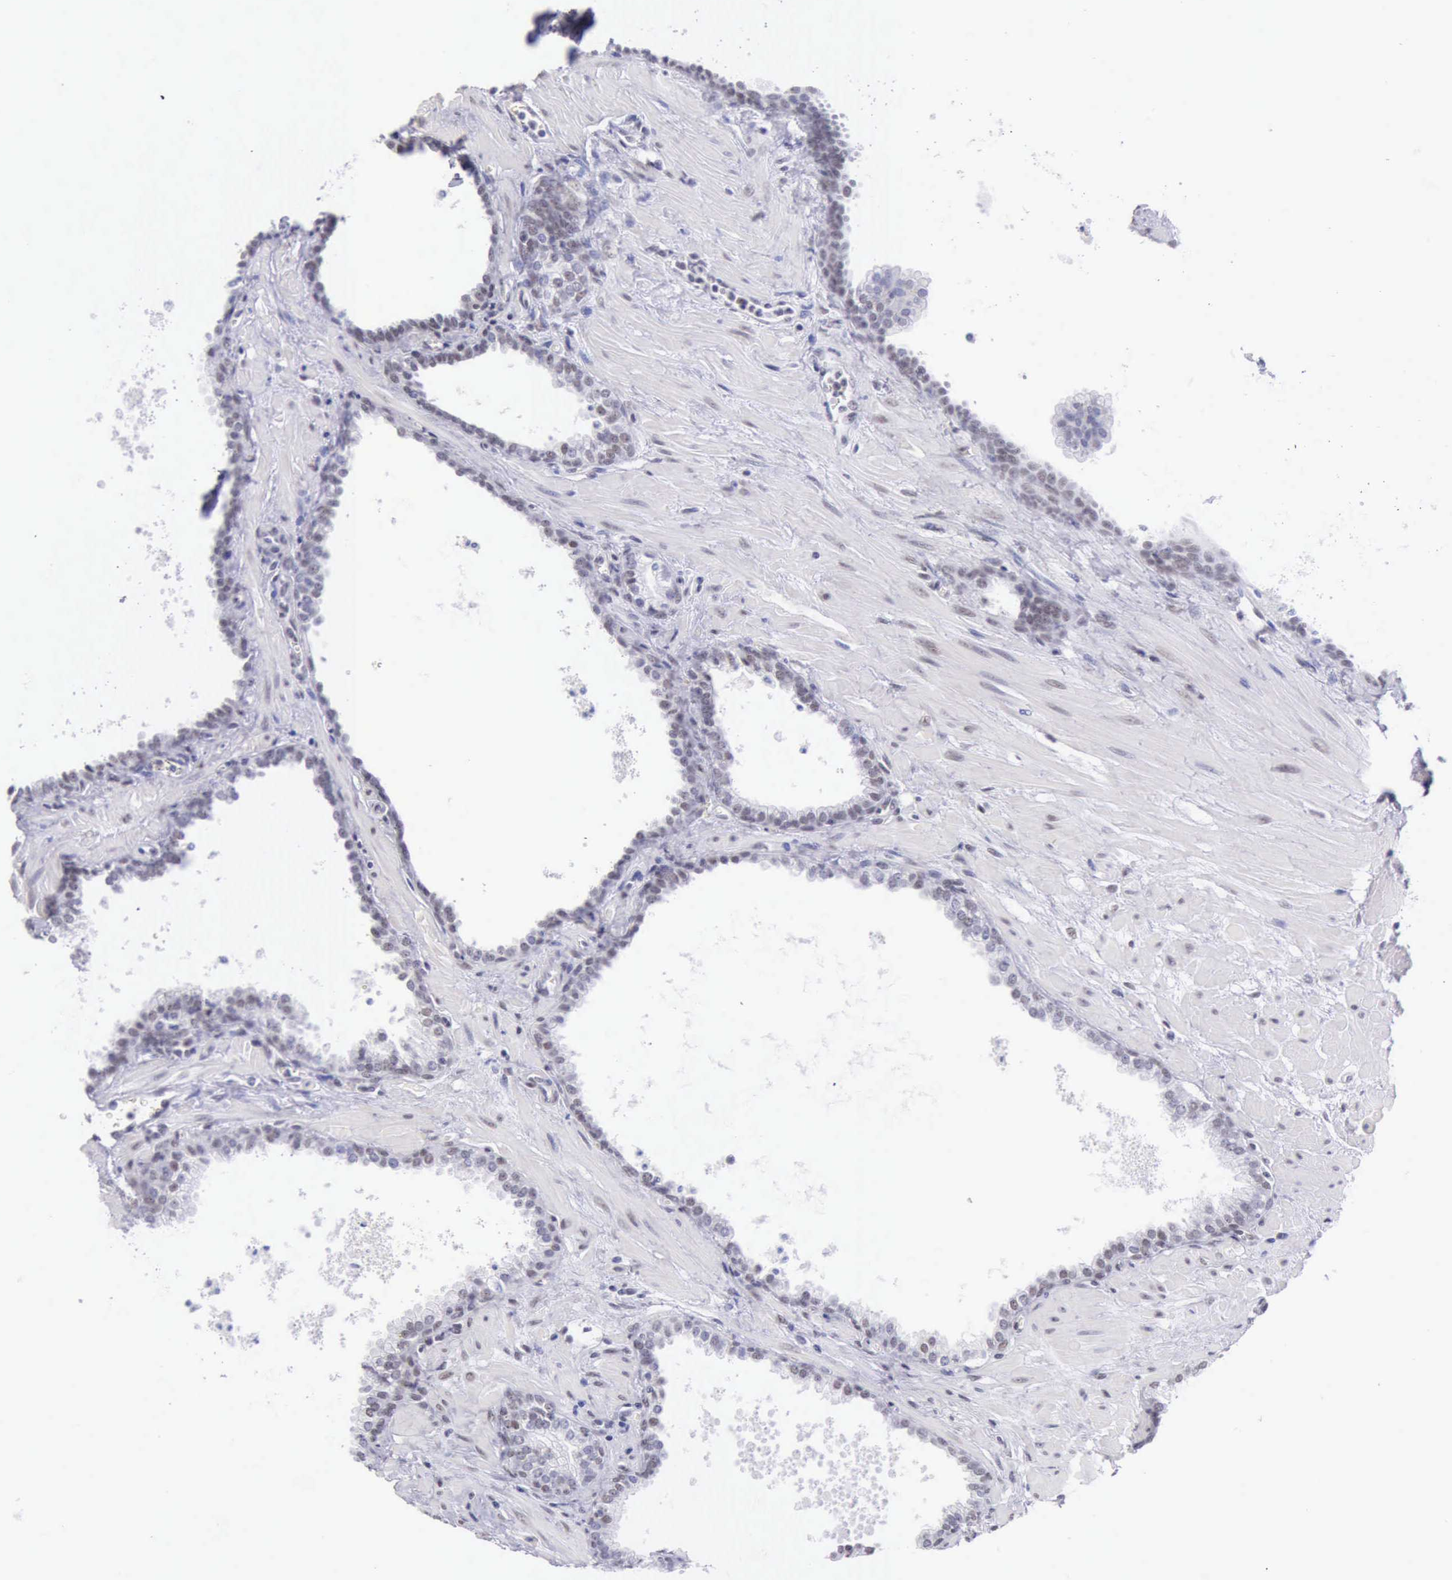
{"staining": {"intensity": "weak", "quantity": "25%-75%", "location": "nuclear"}, "tissue": "prostate", "cell_type": "Glandular cells", "image_type": "normal", "snomed": [{"axis": "morphology", "description": "Normal tissue, NOS"}, {"axis": "topography", "description": "Prostate"}], "caption": "An immunohistochemistry (IHC) micrograph of normal tissue is shown. Protein staining in brown highlights weak nuclear positivity in prostate within glandular cells.", "gene": "EP300", "patient": {"sex": "male", "age": 60}}